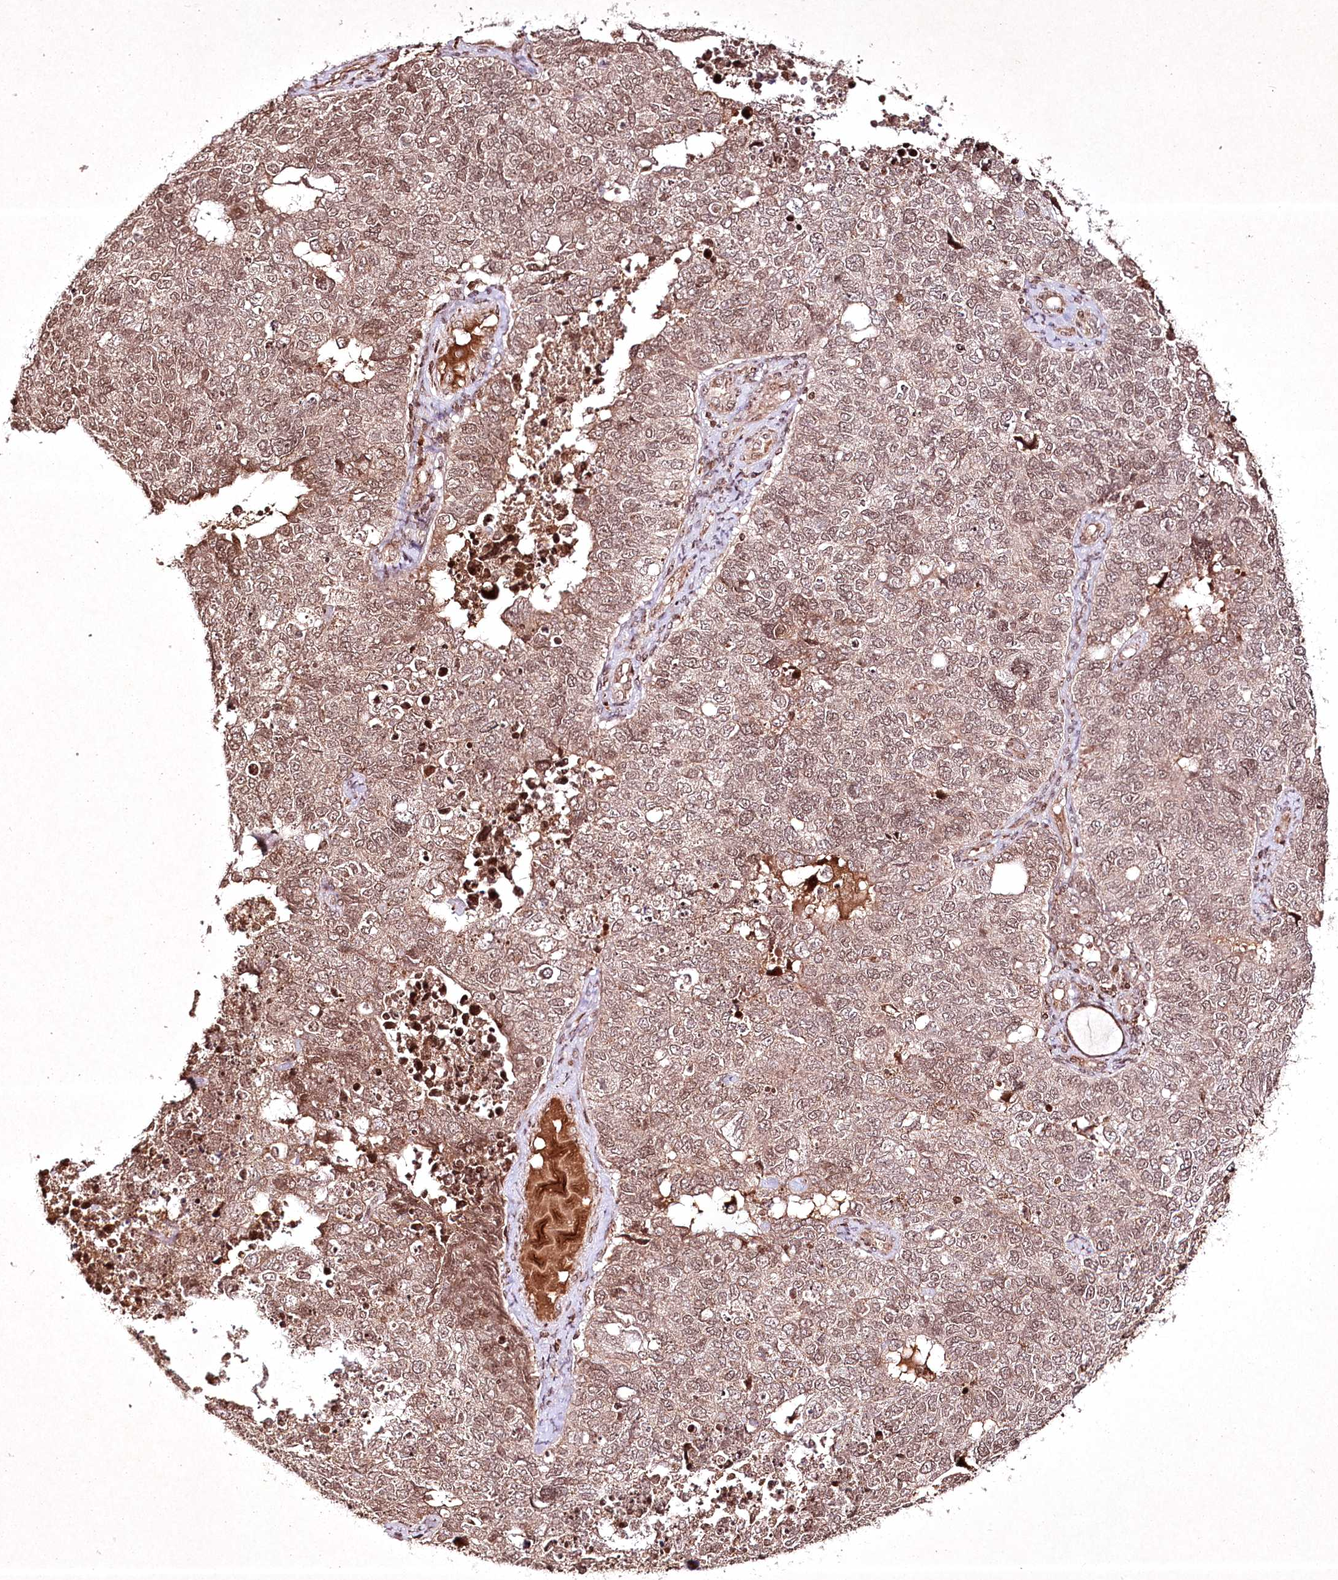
{"staining": {"intensity": "moderate", "quantity": ">75%", "location": "nuclear"}, "tissue": "cervical cancer", "cell_type": "Tumor cells", "image_type": "cancer", "snomed": [{"axis": "morphology", "description": "Squamous cell carcinoma, NOS"}, {"axis": "topography", "description": "Cervix"}], "caption": "The immunohistochemical stain shows moderate nuclear staining in tumor cells of squamous cell carcinoma (cervical) tissue.", "gene": "CARM1", "patient": {"sex": "female", "age": 63}}